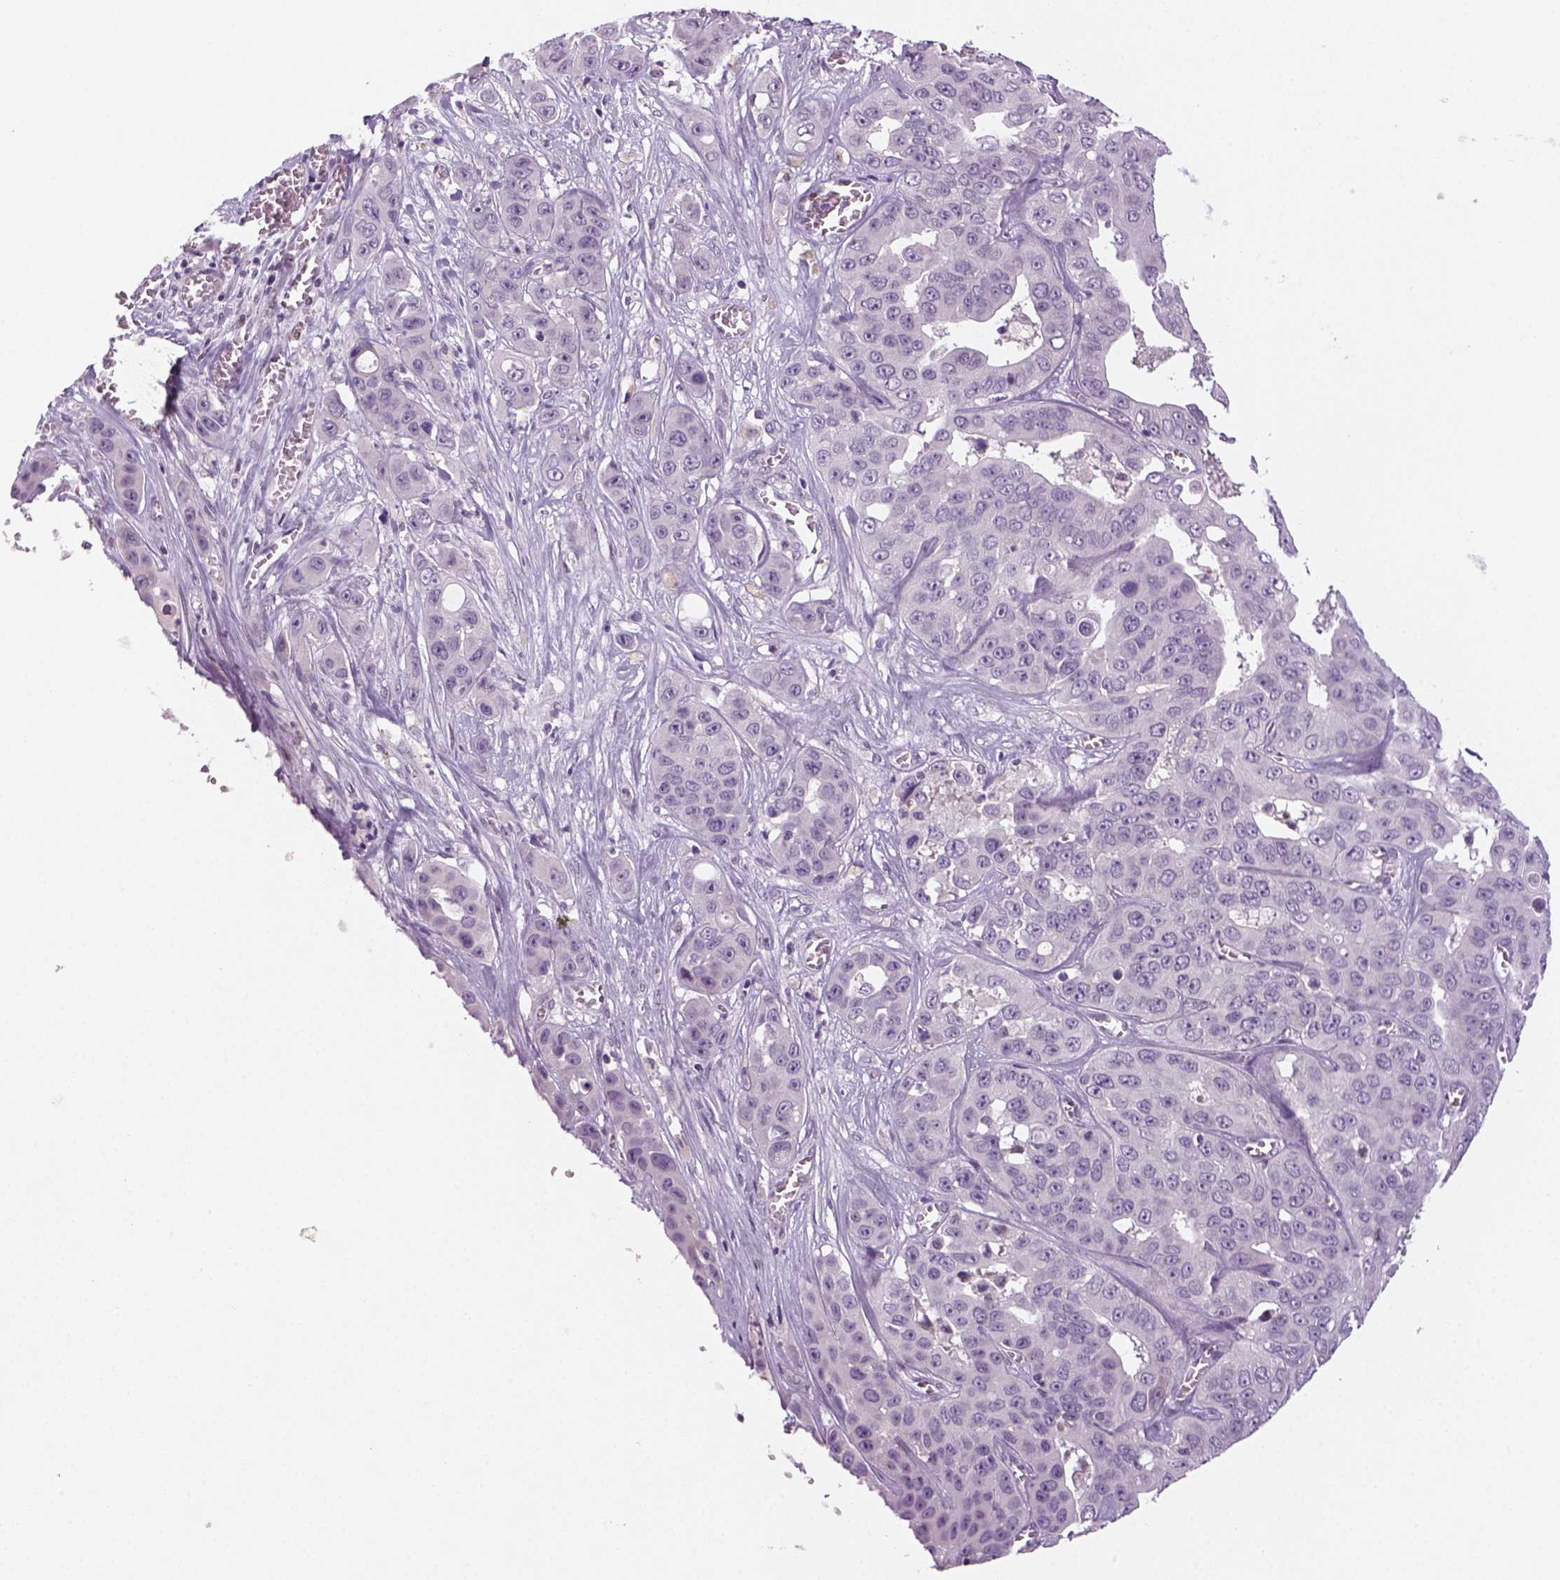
{"staining": {"intensity": "negative", "quantity": "none", "location": "none"}, "tissue": "liver cancer", "cell_type": "Tumor cells", "image_type": "cancer", "snomed": [{"axis": "morphology", "description": "Cholangiocarcinoma"}, {"axis": "topography", "description": "Liver"}], "caption": "Tumor cells show no significant protein staining in liver cancer.", "gene": "MAGEB3", "patient": {"sex": "female", "age": 52}}